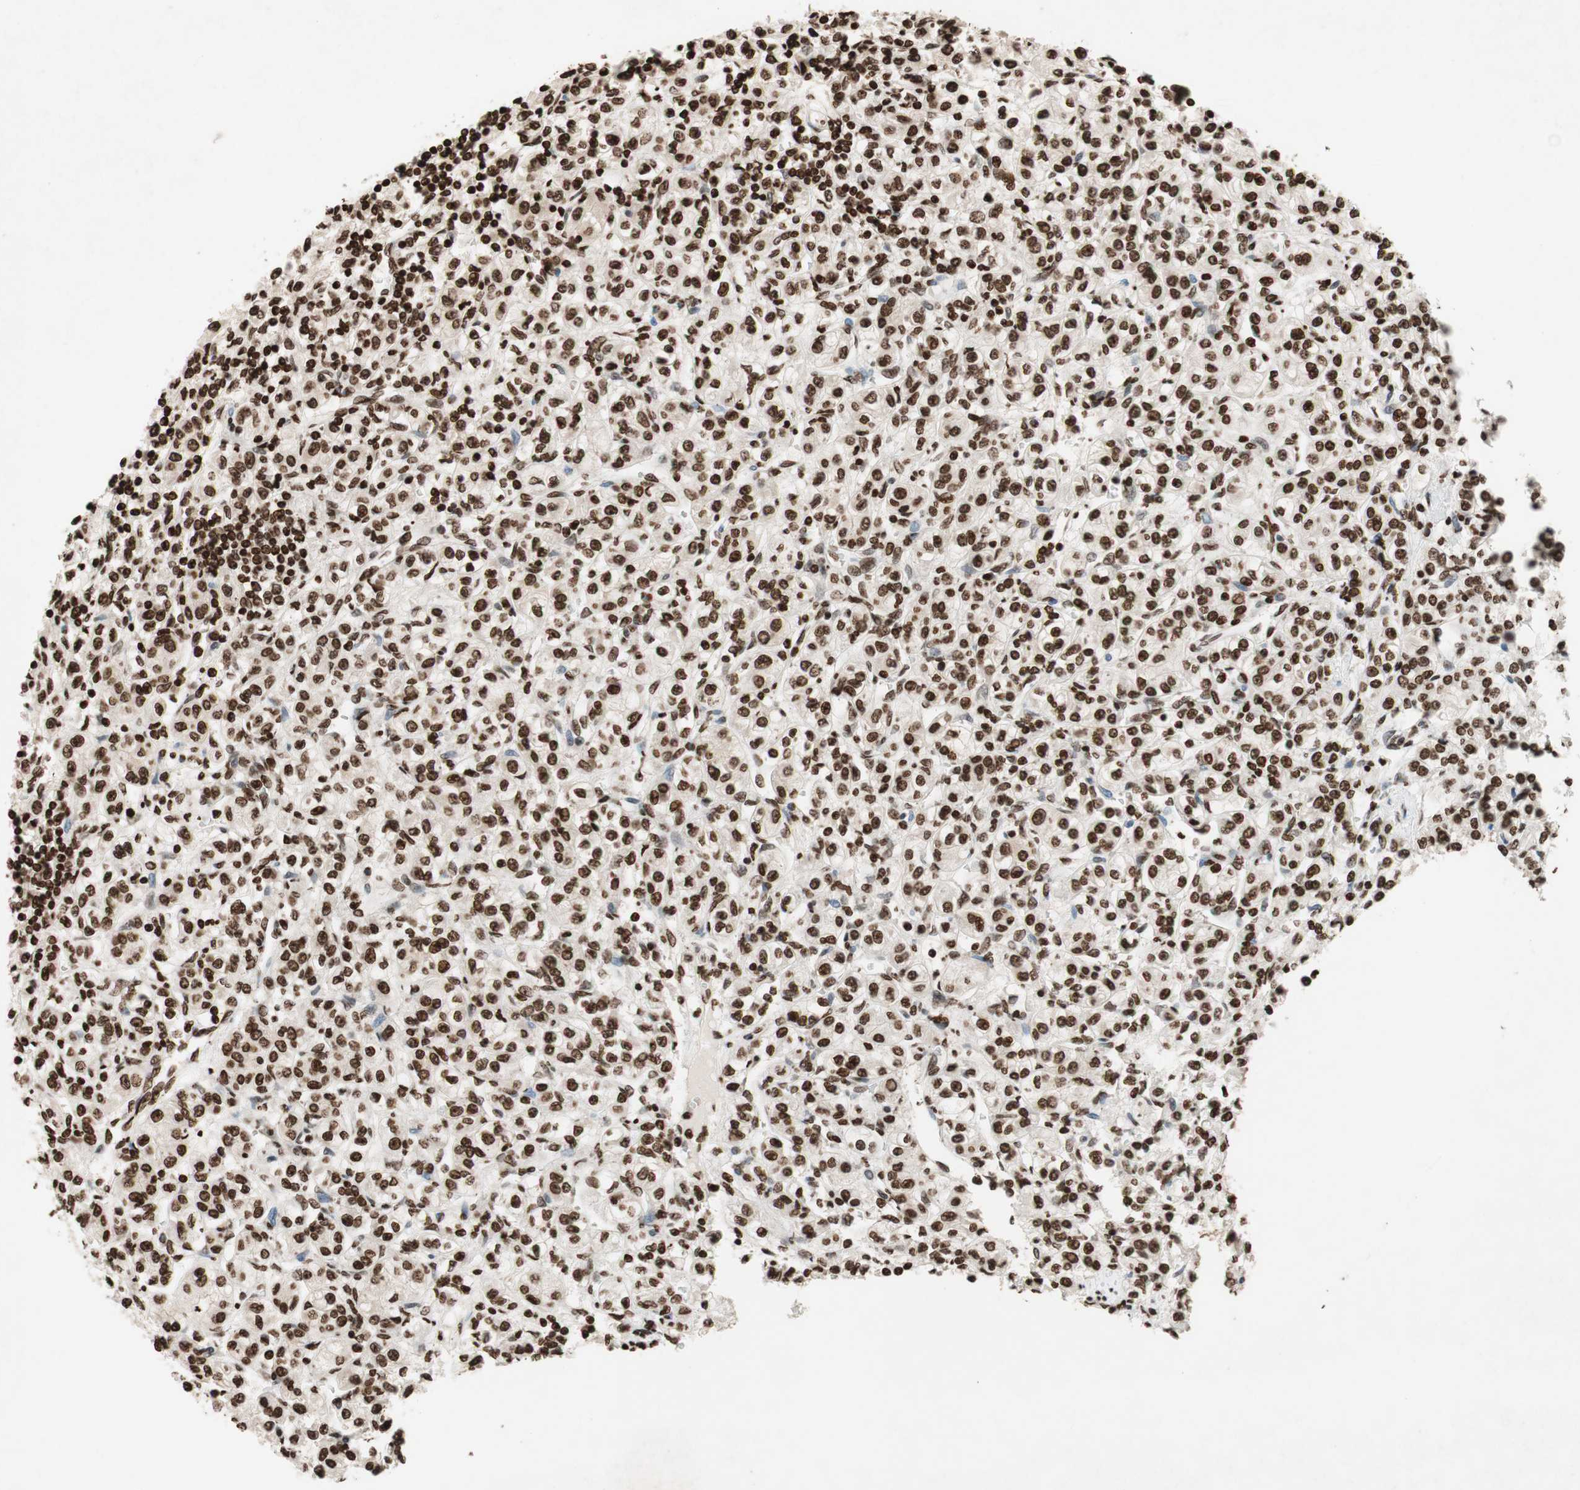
{"staining": {"intensity": "strong", "quantity": ">75%", "location": "nuclear"}, "tissue": "renal cancer", "cell_type": "Tumor cells", "image_type": "cancer", "snomed": [{"axis": "morphology", "description": "Adenocarcinoma, NOS"}, {"axis": "topography", "description": "Kidney"}], "caption": "Immunohistochemistry (IHC) micrograph of human renal cancer (adenocarcinoma) stained for a protein (brown), which displays high levels of strong nuclear positivity in about >75% of tumor cells.", "gene": "NCOA3", "patient": {"sex": "male", "age": 77}}